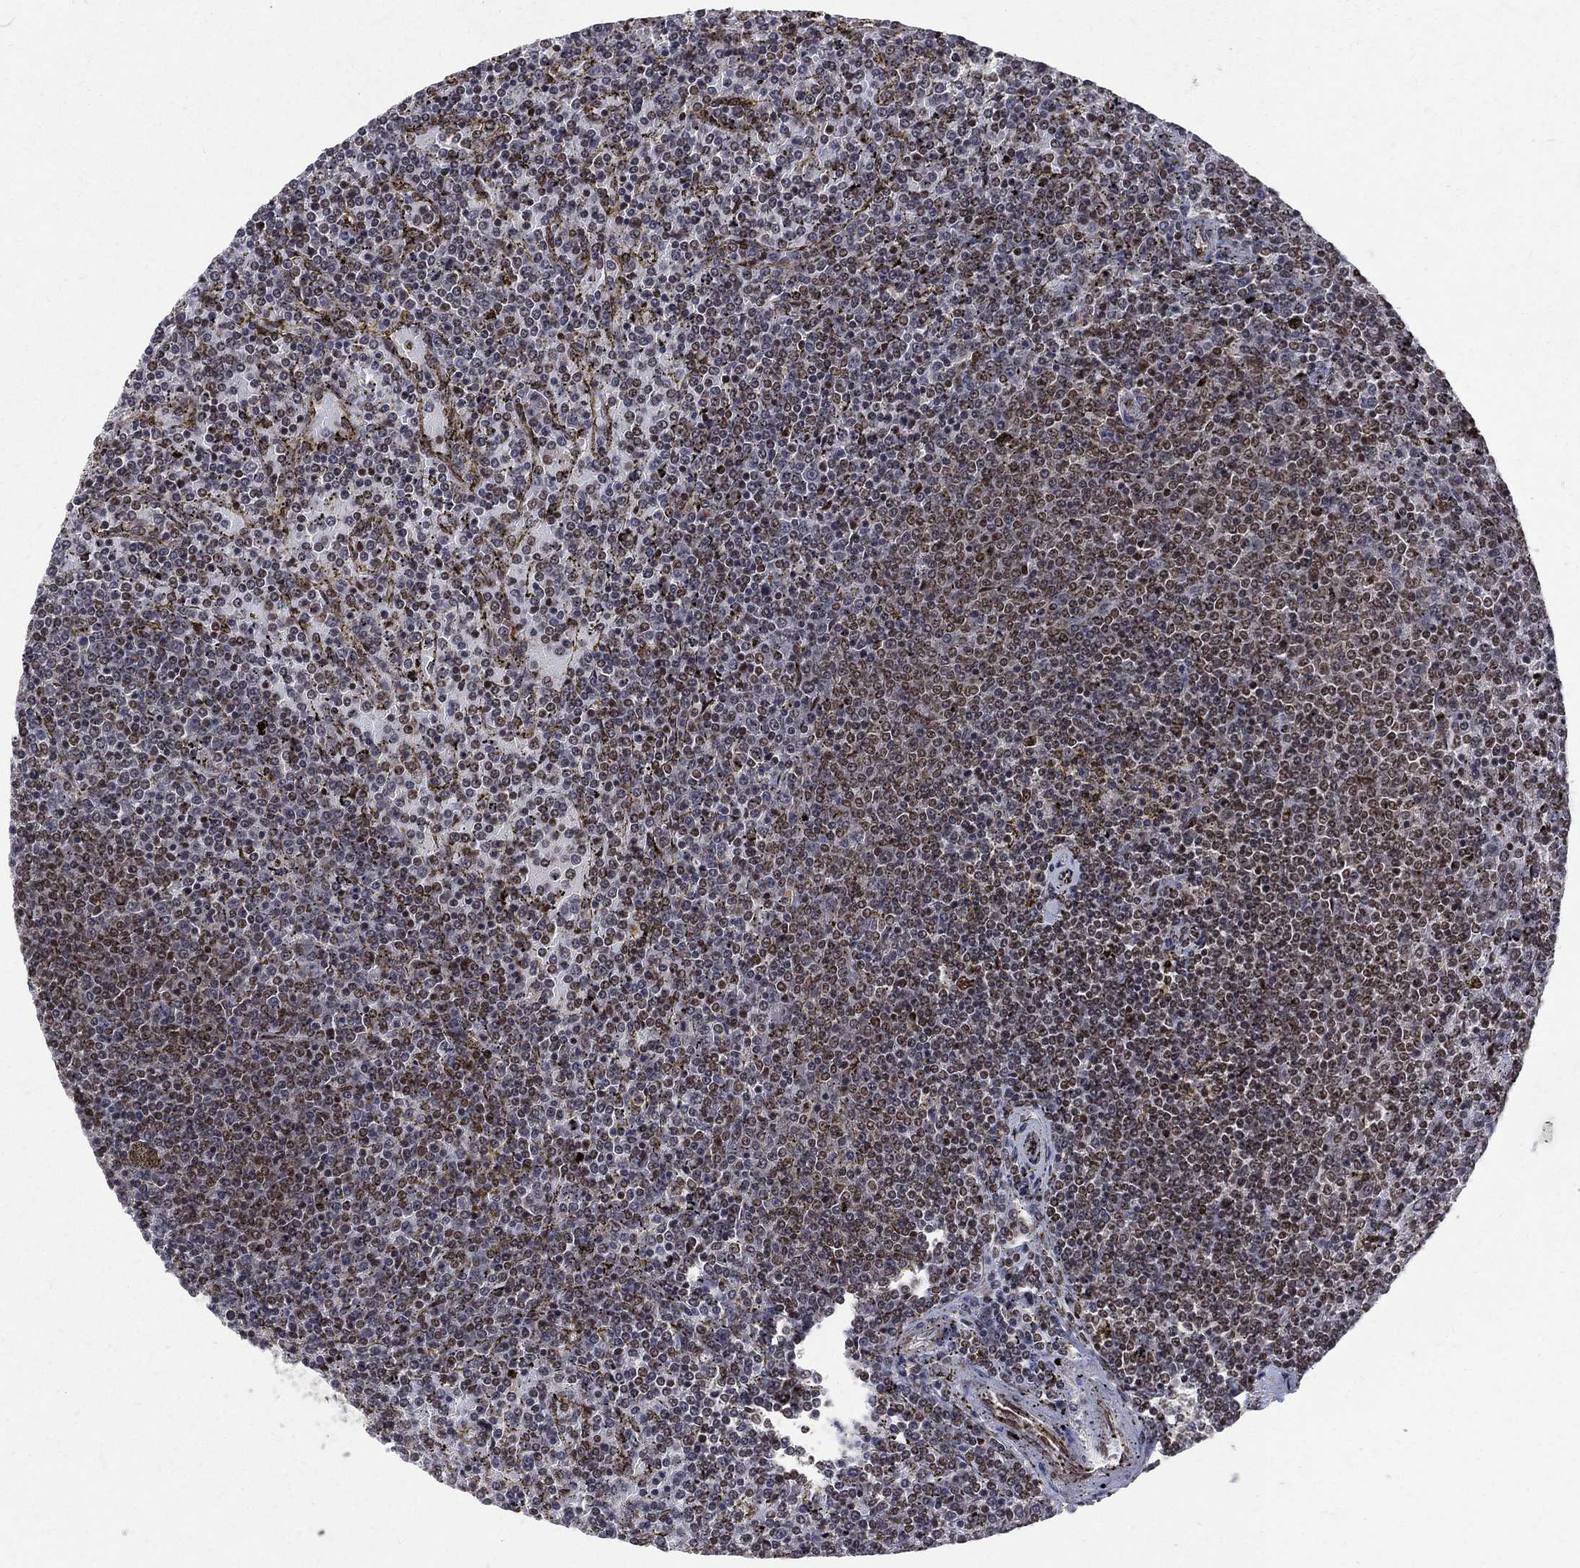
{"staining": {"intensity": "moderate", "quantity": ">75%", "location": "nuclear"}, "tissue": "lymphoma", "cell_type": "Tumor cells", "image_type": "cancer", "snomed": [{"axis": "morphology", "description": "Malignant lymphoma, non-Hodgkin's type, Low grade"}, {"axis": "topography", "description": "Spleen"}], "caption": "A photomicrograph of lymphoma stained for a protein reveals moderate nuclear brown staining in tumor cells. The protein of interest is shown in brown color, while the nuclei are stained blue.", "gene": "SMC3", "patient": {"sex": "female", "age": 77}}